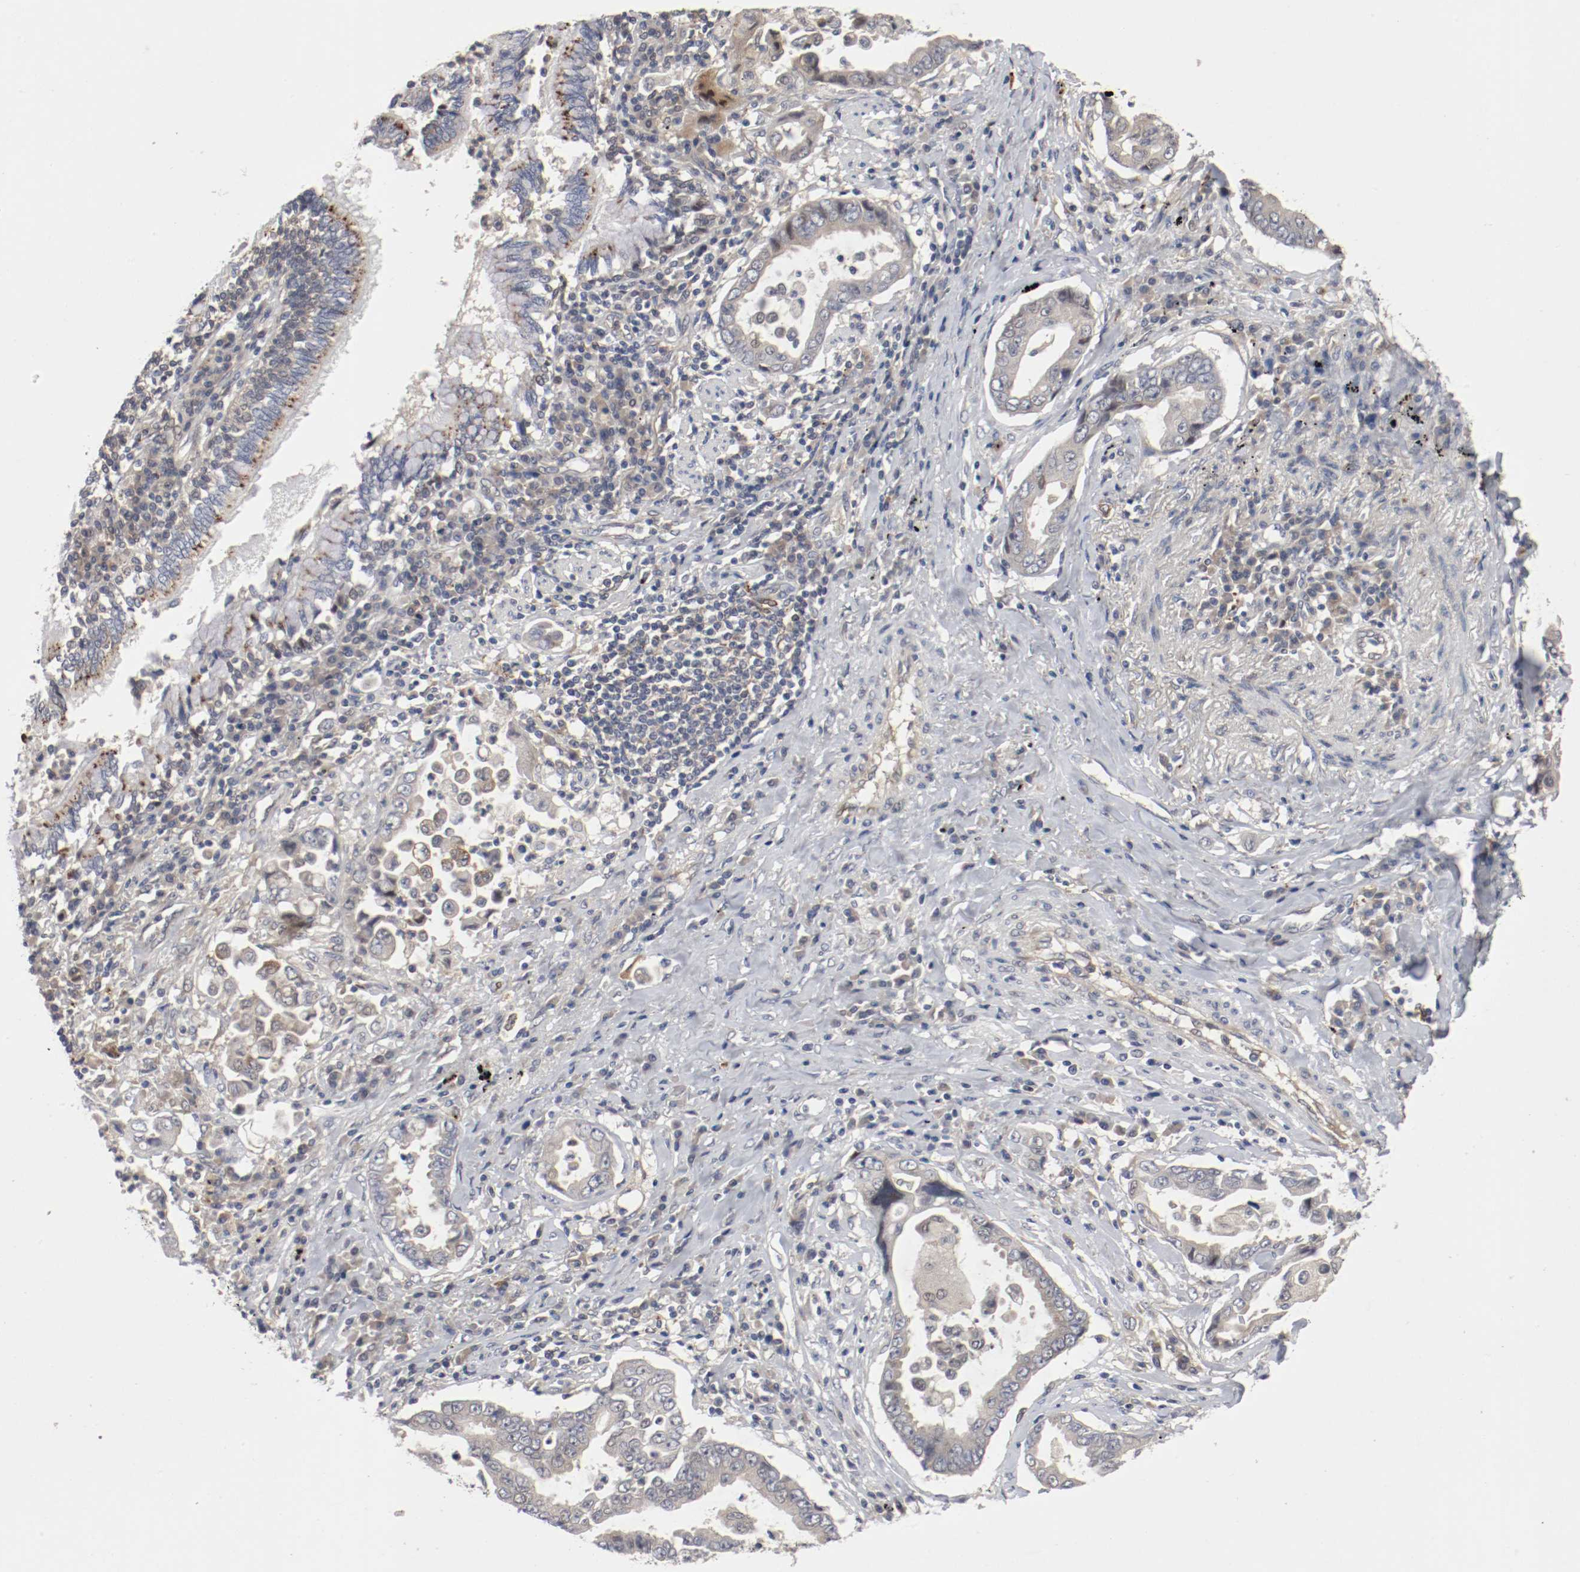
{"staining": {"intensity": "weak", "quantity": ">75%", "location": "cytoplasmic/membranous"}, "tissue": "lung cancer", "cell_type": "Tumor cells", "image_type": "cancer", "snomed": [{"axis": "morphology", "description": "Normal tissue, NOS"}, {"axis": "morphology", "description": "Inflammation, NOS"}, {"axis": "morphology", "description": "Adenocarcinoma, NOS"}, {"axis": "topography", "description": "Lung"}], "caption": "Immunohistochemistry photomicrograph of neoplastic tissue: lung cancer (adenocarcinoma) stained using immunohistochemistry (IHC) exhibits low levels of weak protein expression localized specifically in the cytoplasmic/membranous of tumor cells, appearing as a cytoplasmic/membranous brown color.", "gene": "REN", "patient": {"sex": "female", "age": 64}}